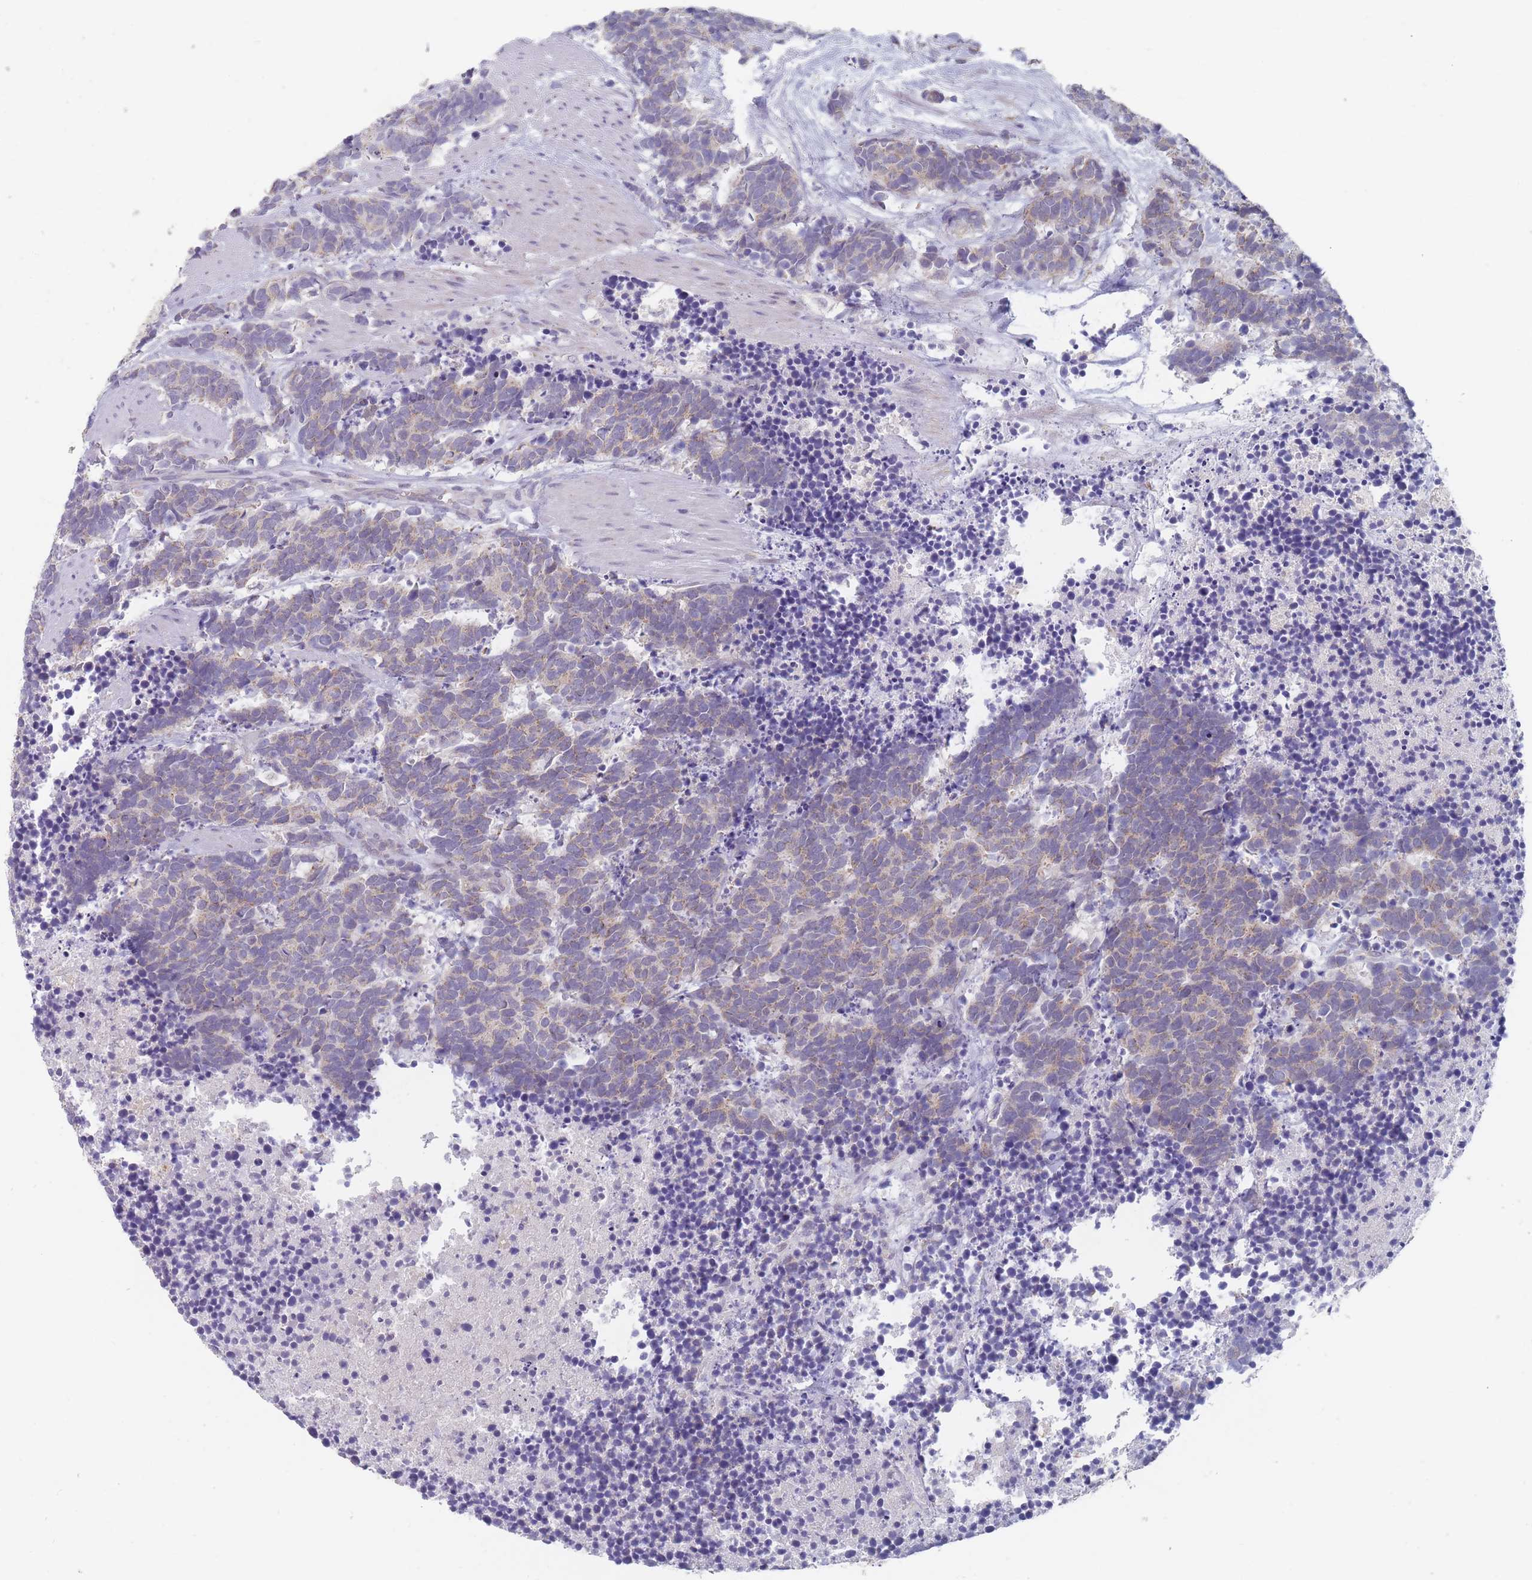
{"staining": {"intensity": "weak", "quantity": "25%-75%", "location": "cytoplasmic/membranous"}, "tissue": "carcinoid", "cell_type": "Tumor cells", "image_type": "cancer", "snomed": [{"axis": "morphology", "description": "Carcinoma, NOS"}, {"axis": "morphology", "description": "Carcinoid, malignant, NOS"}, {"axis": "topography", "description": "Prostate"}], "caption": "Protein staining shows weak cytoplasmic/membranous staining in approximately 25%-75% of tumor cells in carcinoid. Immunohistochemistry (ihc) stains the protein in brown and the nuclei are stained blue.", "gene": "PEX7", "patient": {"sex": "male", "age": 57}}